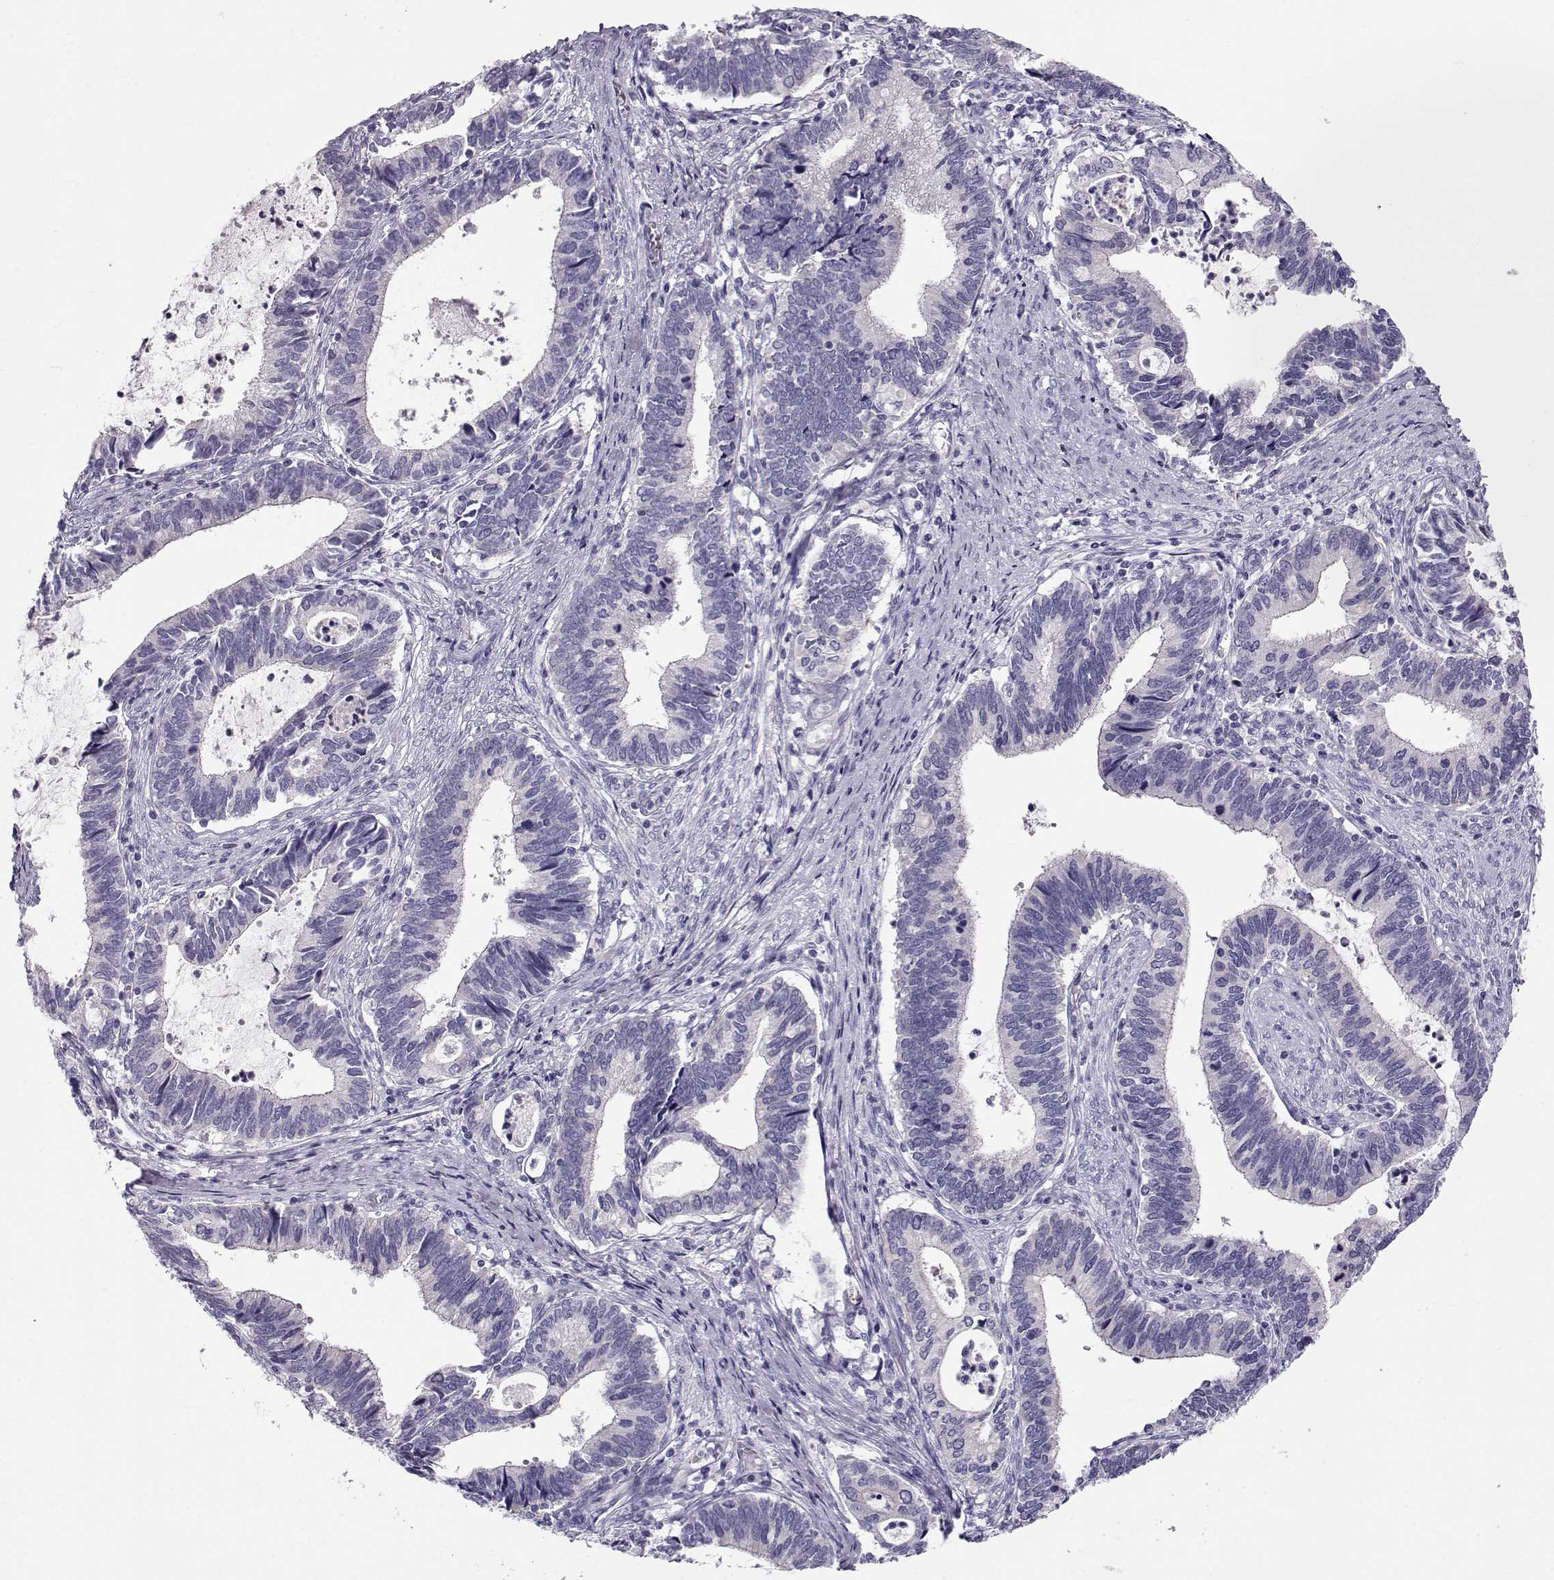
{"staining": {"intensity": "negative", "quantity": "none", "location": "none"}, "tissue": "cervical cancer", "cell_type": "Tumor cells", "image_type": "cancer", "snomed": [{"axis": "morphology", "description": "Adenocarcinoma, NOS"}, {"axis": "topography", "description": "Cervix"}], "caption": "A high-resolution micrograph shows IHC staining of cervical cancer, which demonstrates no significant expression in tumor cells.", "gene": "GPR26", "patient": {"sex": "female", "age": 42}}